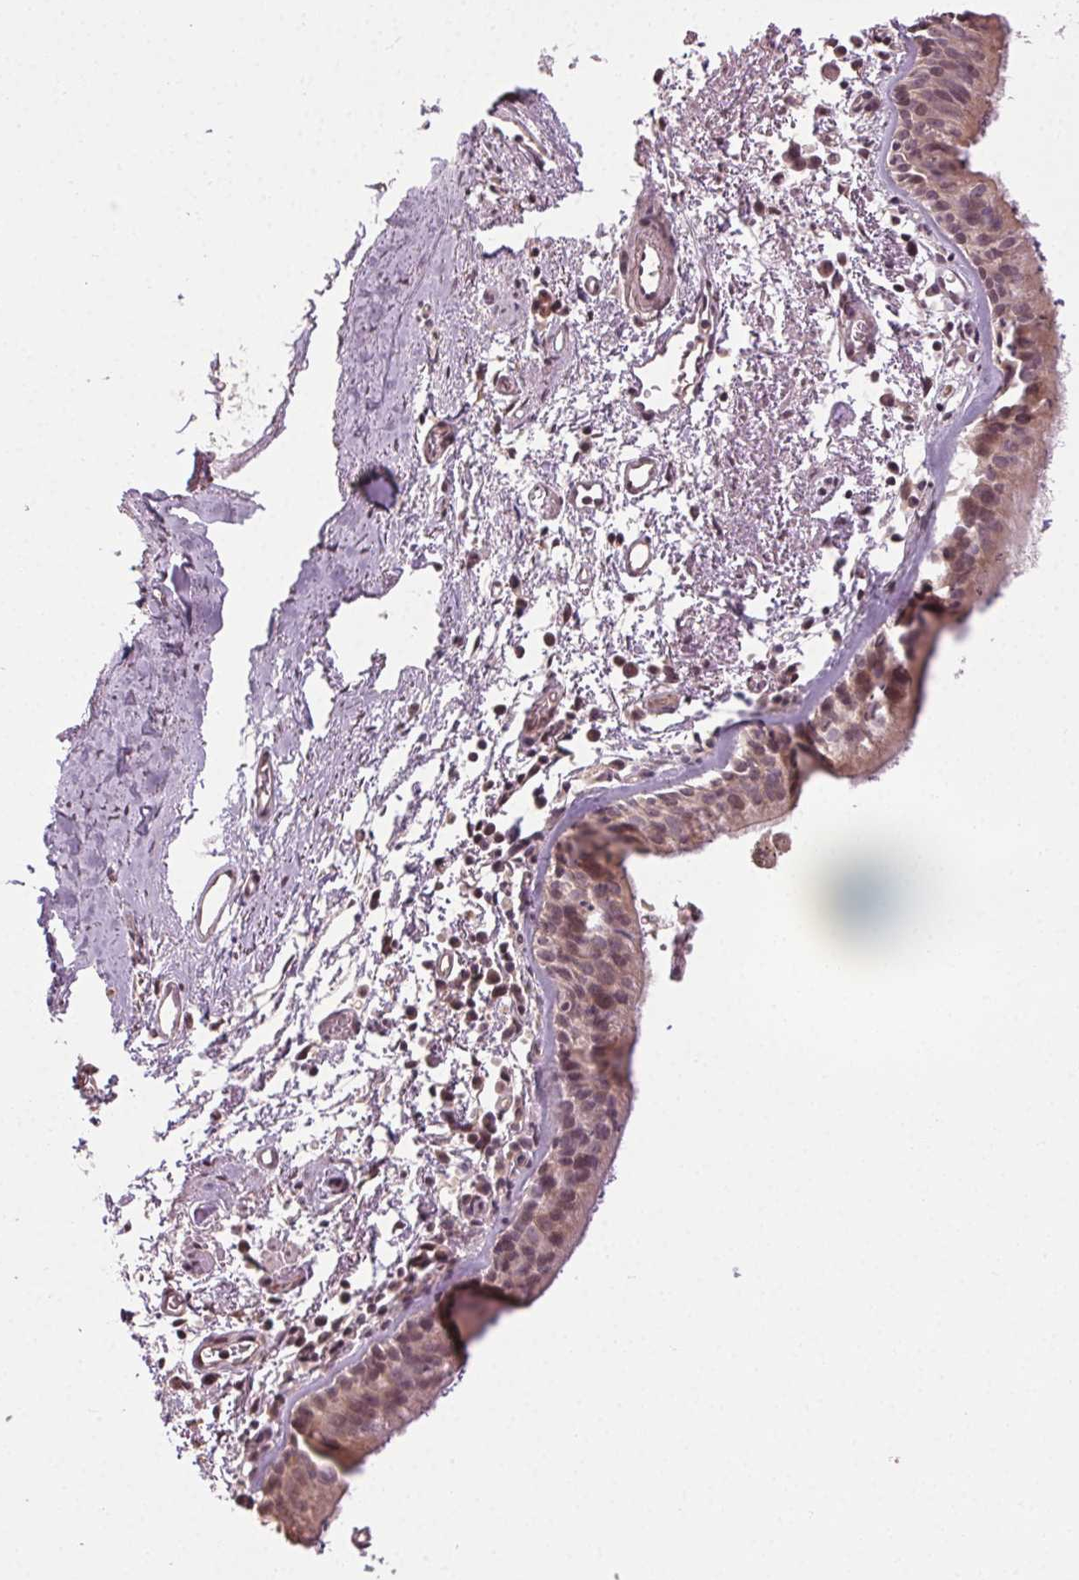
{"staining": {"intensity": "weak", "quantity": ">75%", "location": "cytoplasmic/membranous"}, "tissue": "bronchus", "cell_type": "Respiratory epithelial cells", "image_type": "normal", "snomed": [{"axis": "morphology", "description": "Normal tissue, NOS"}, {"axis": "morphology", "description": "Adenocarcinoma, NOS"}, {"axis": "topography", "description": "Bronchus"}], "caption": "A brown stain shows weak cytoplasmic/membranous positivity of a protein in respiratory epithelial cells of normal human bronchus.", "gene": "ATP1B3", "patient": {"sex": "male", "age": 68}}